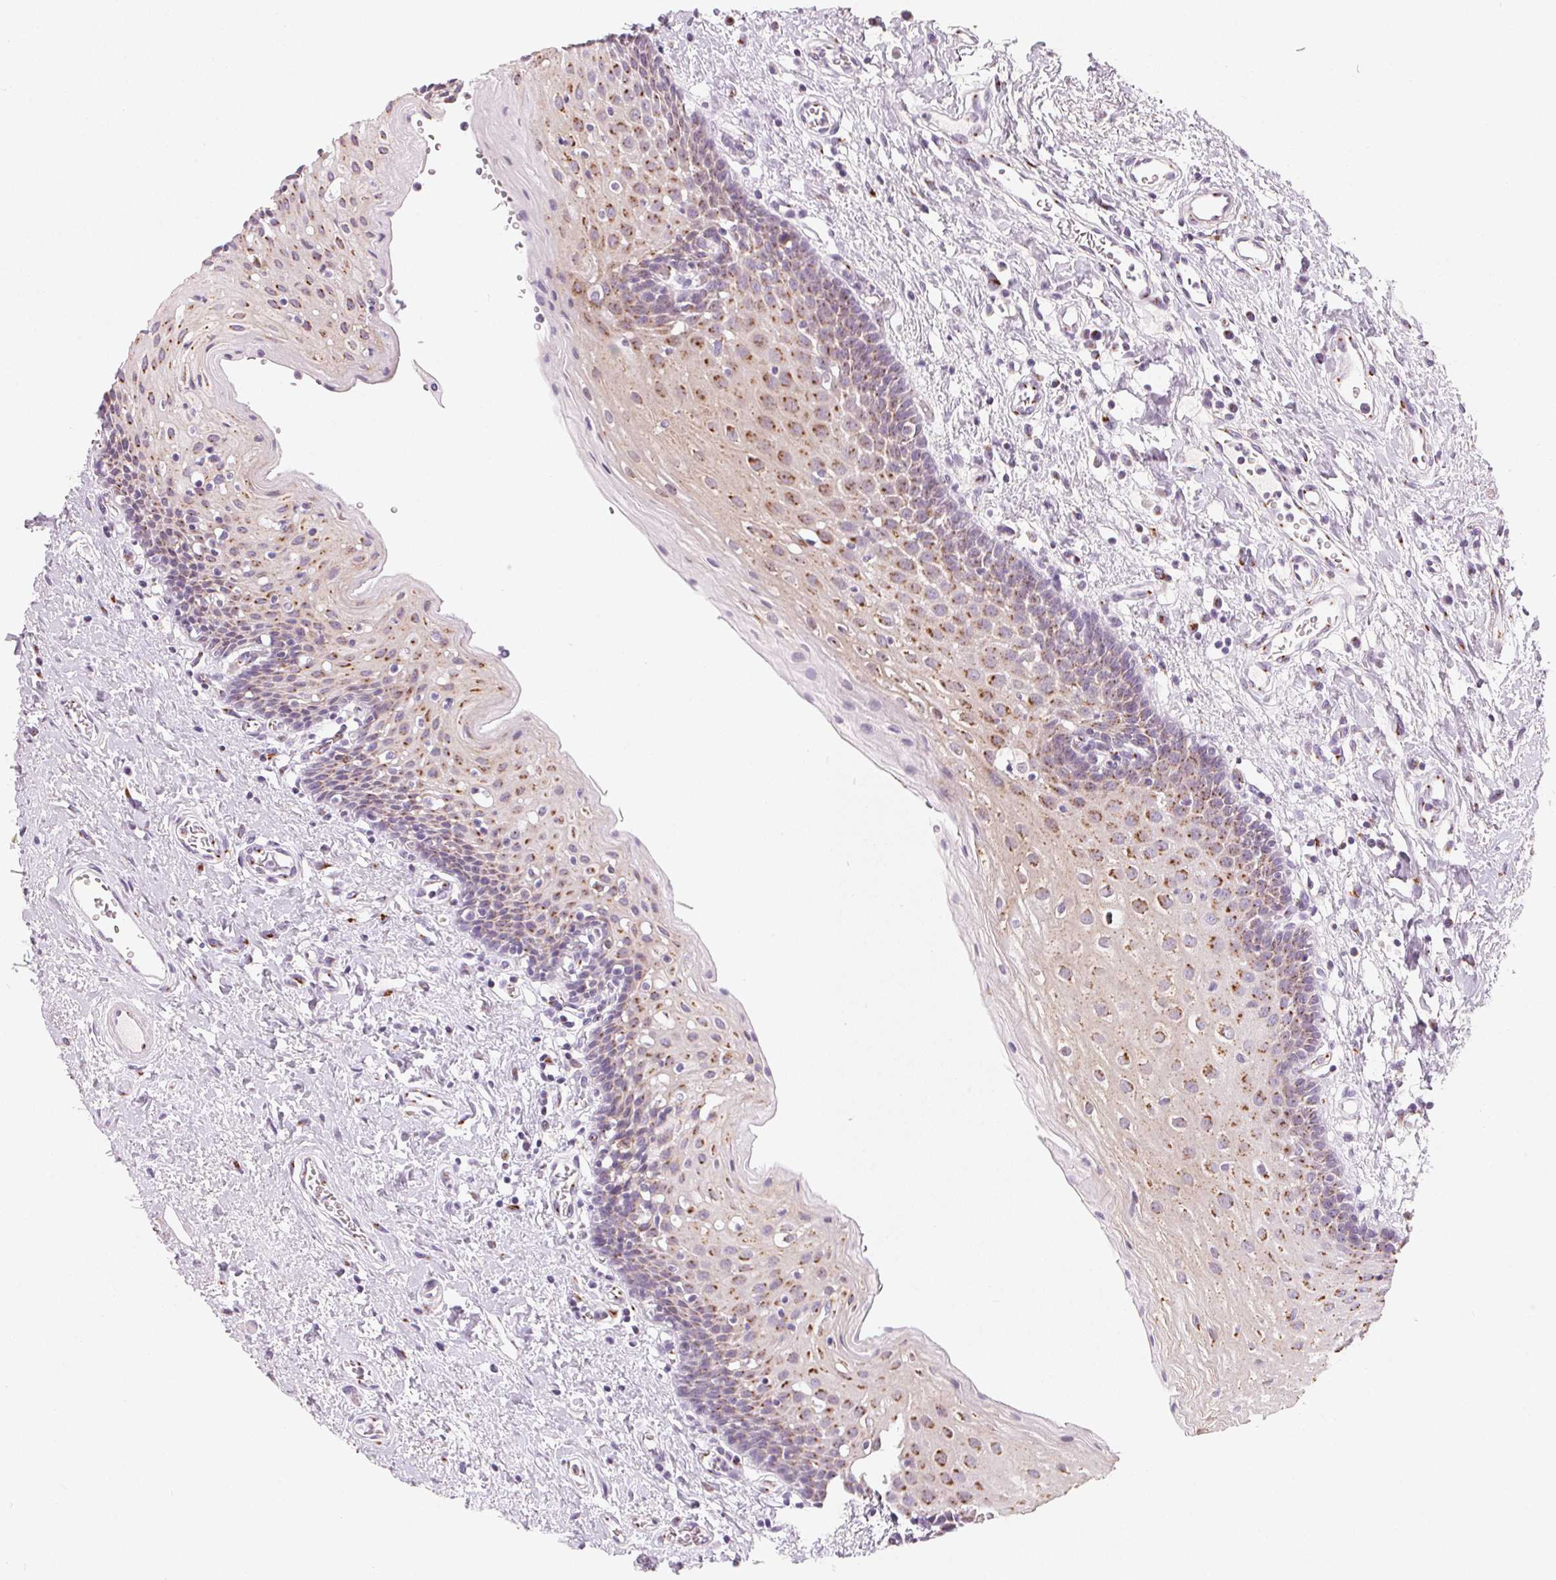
{"staining": {"intensity": "moderate", "quantity": "25%-75%", "location": "cytoplasmic/membranous"}, "tissue": "oral mucosa", "cell_type": "Squamous epithelial cells", "image_type": "normal", "snomed": [{"axis": "morphology", "description": "Normal tissue, NOS"}, {"axis": "topography", "description": "Oral tissue"}], "caption": "Squamous epithelial cells exhibit medium levels of moderate cytoplasmic/membranous staining in approximately 25%-75% of cells in normal oral mucosa. The staining is performed using DAB (3,3'-diaminobenzidine) brown chromogen to label protein expression. The nuclei are counter-stained blue using hematoxylin.", "gene": "DRAM2", "patient": {"sex": "female", "age": 43}}